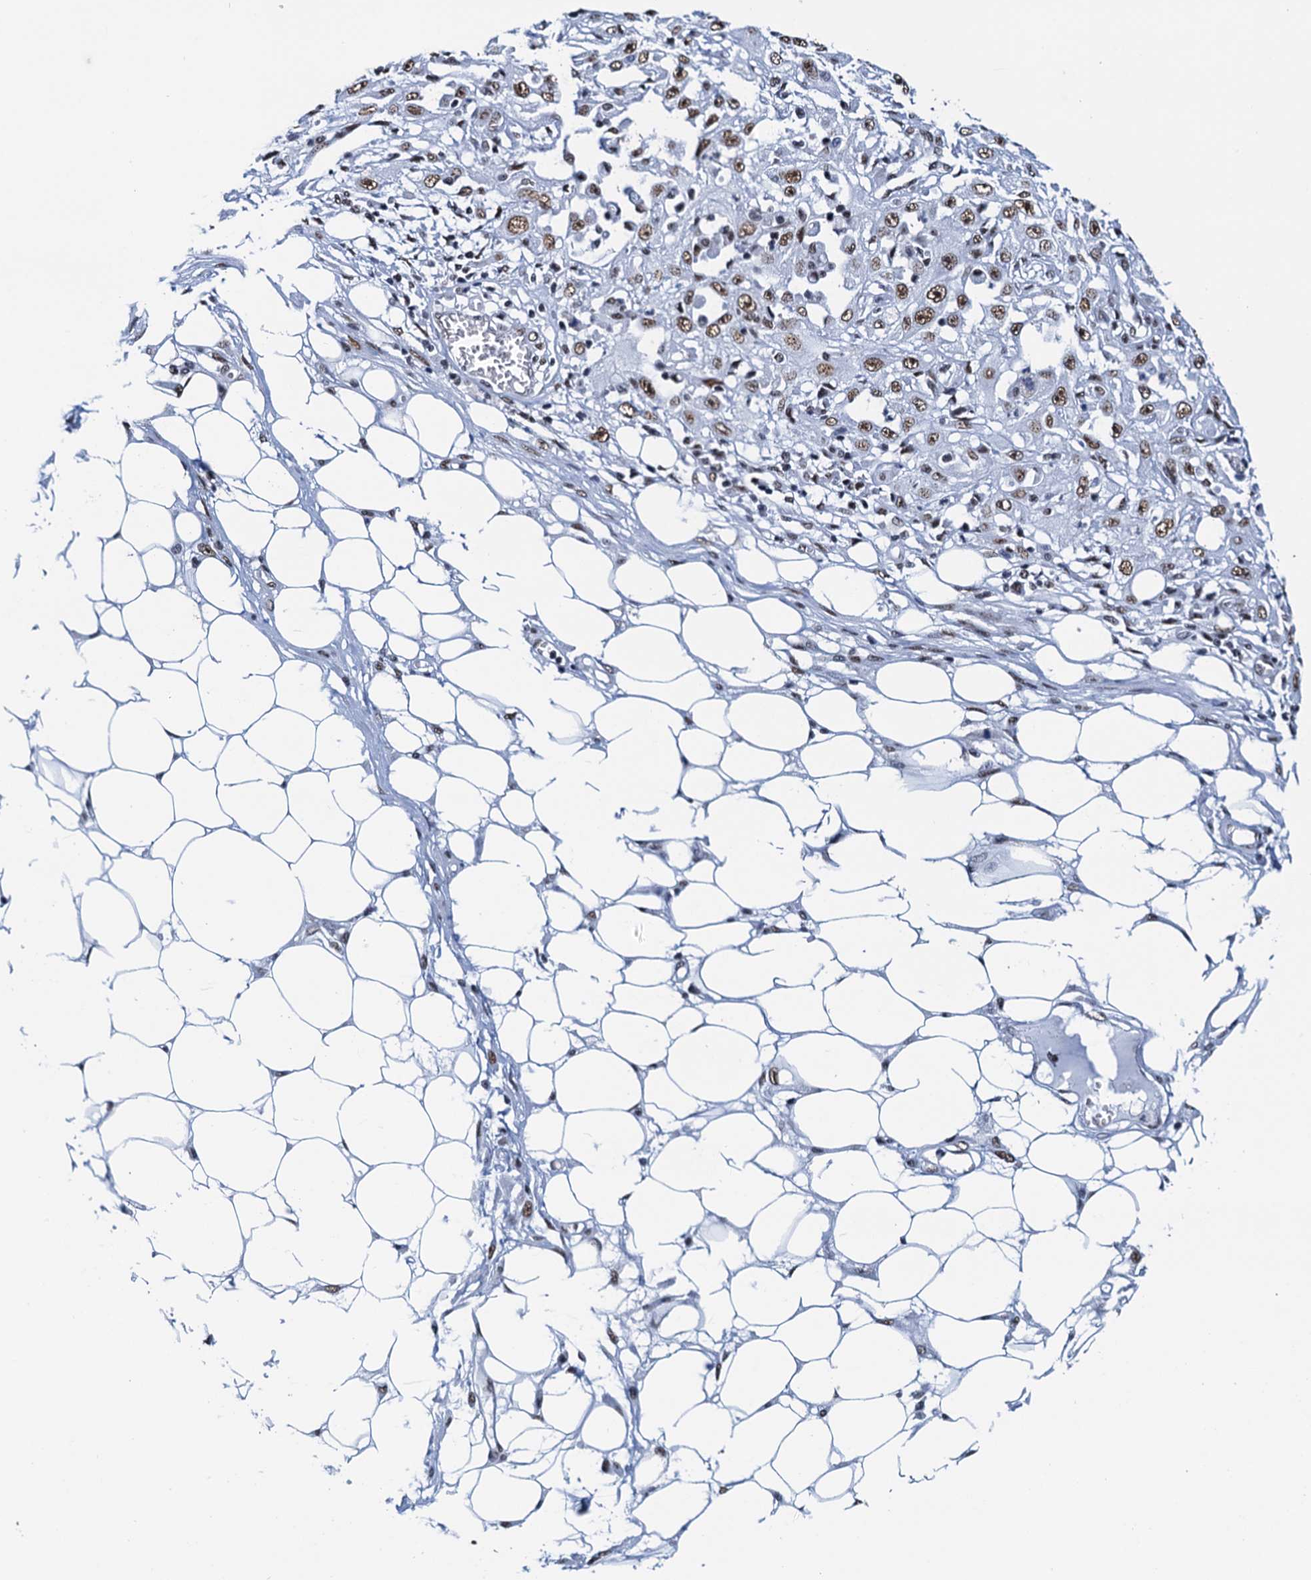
{"staining": {"intensity": "moderate", "quantity": ">75%", "location": "nuclear"}, "tissue": "skin cancer", "cell_type": "Tumor cells", "image_type": "cancer", "snomed": [{"axis": "morphology", "description": "Squamous cell carcinoma, NOS"}, {"axis": "morphology", "description": "Squamous cell carcinoma, metastatic, NOS"}, {"axis": "topography", "description": "Skin"}, {"axis": "topography", "description": "Lymph node"}], "caption": "IHC of human skin metastatic squamous cell carcinoma demonstrates medium levels of moderate nuclear expression in approximately >75% of tumor cells.", "gene": "SLTM", "patient": {"sex": "male", "age": 75}}